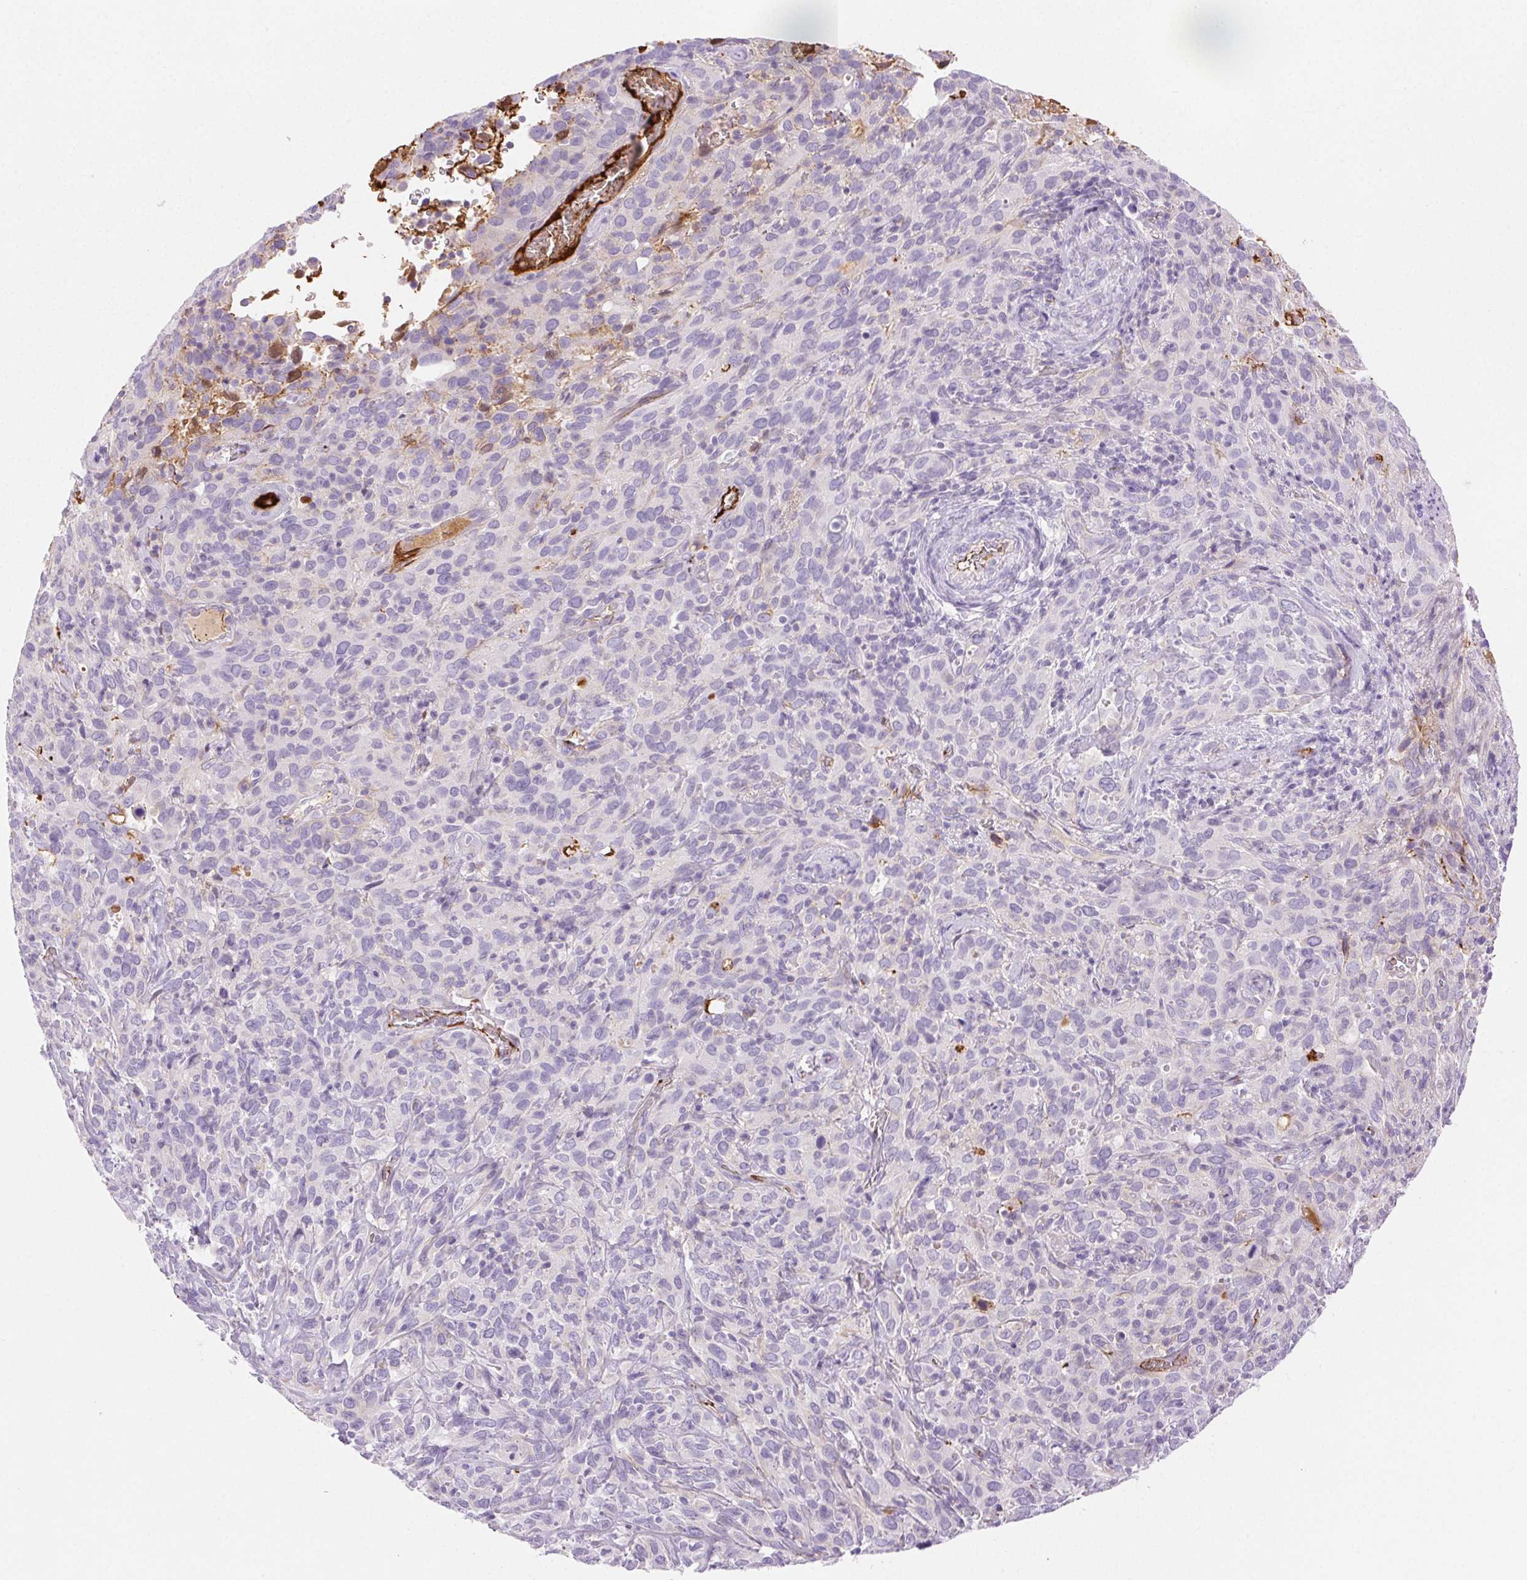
{"staining": {"intensity": "negative", "quantity": "none", "location": "none"}, "tissue": "cervical cancer", "cell_type": "Tumor cells", "image_type": "cancer", "snomed": [{"axis": "morphology", "description": "Normal tissue, NOS"}, {"axis": "morphology", "description": "Squamous cell carcinoma, NOS"}, {"axis": "topography", "description": "Cervix"}], "caption": "This histopathology image is of squamous cell carcinoma (cervical) stained with immunohistochemistry (IHC) to label a protein in brown with the nuclei are counter-stained blue. There is no staining in tumor cells.", "gene": "FGA", "patient": {"sex": "female", "age": 51}}